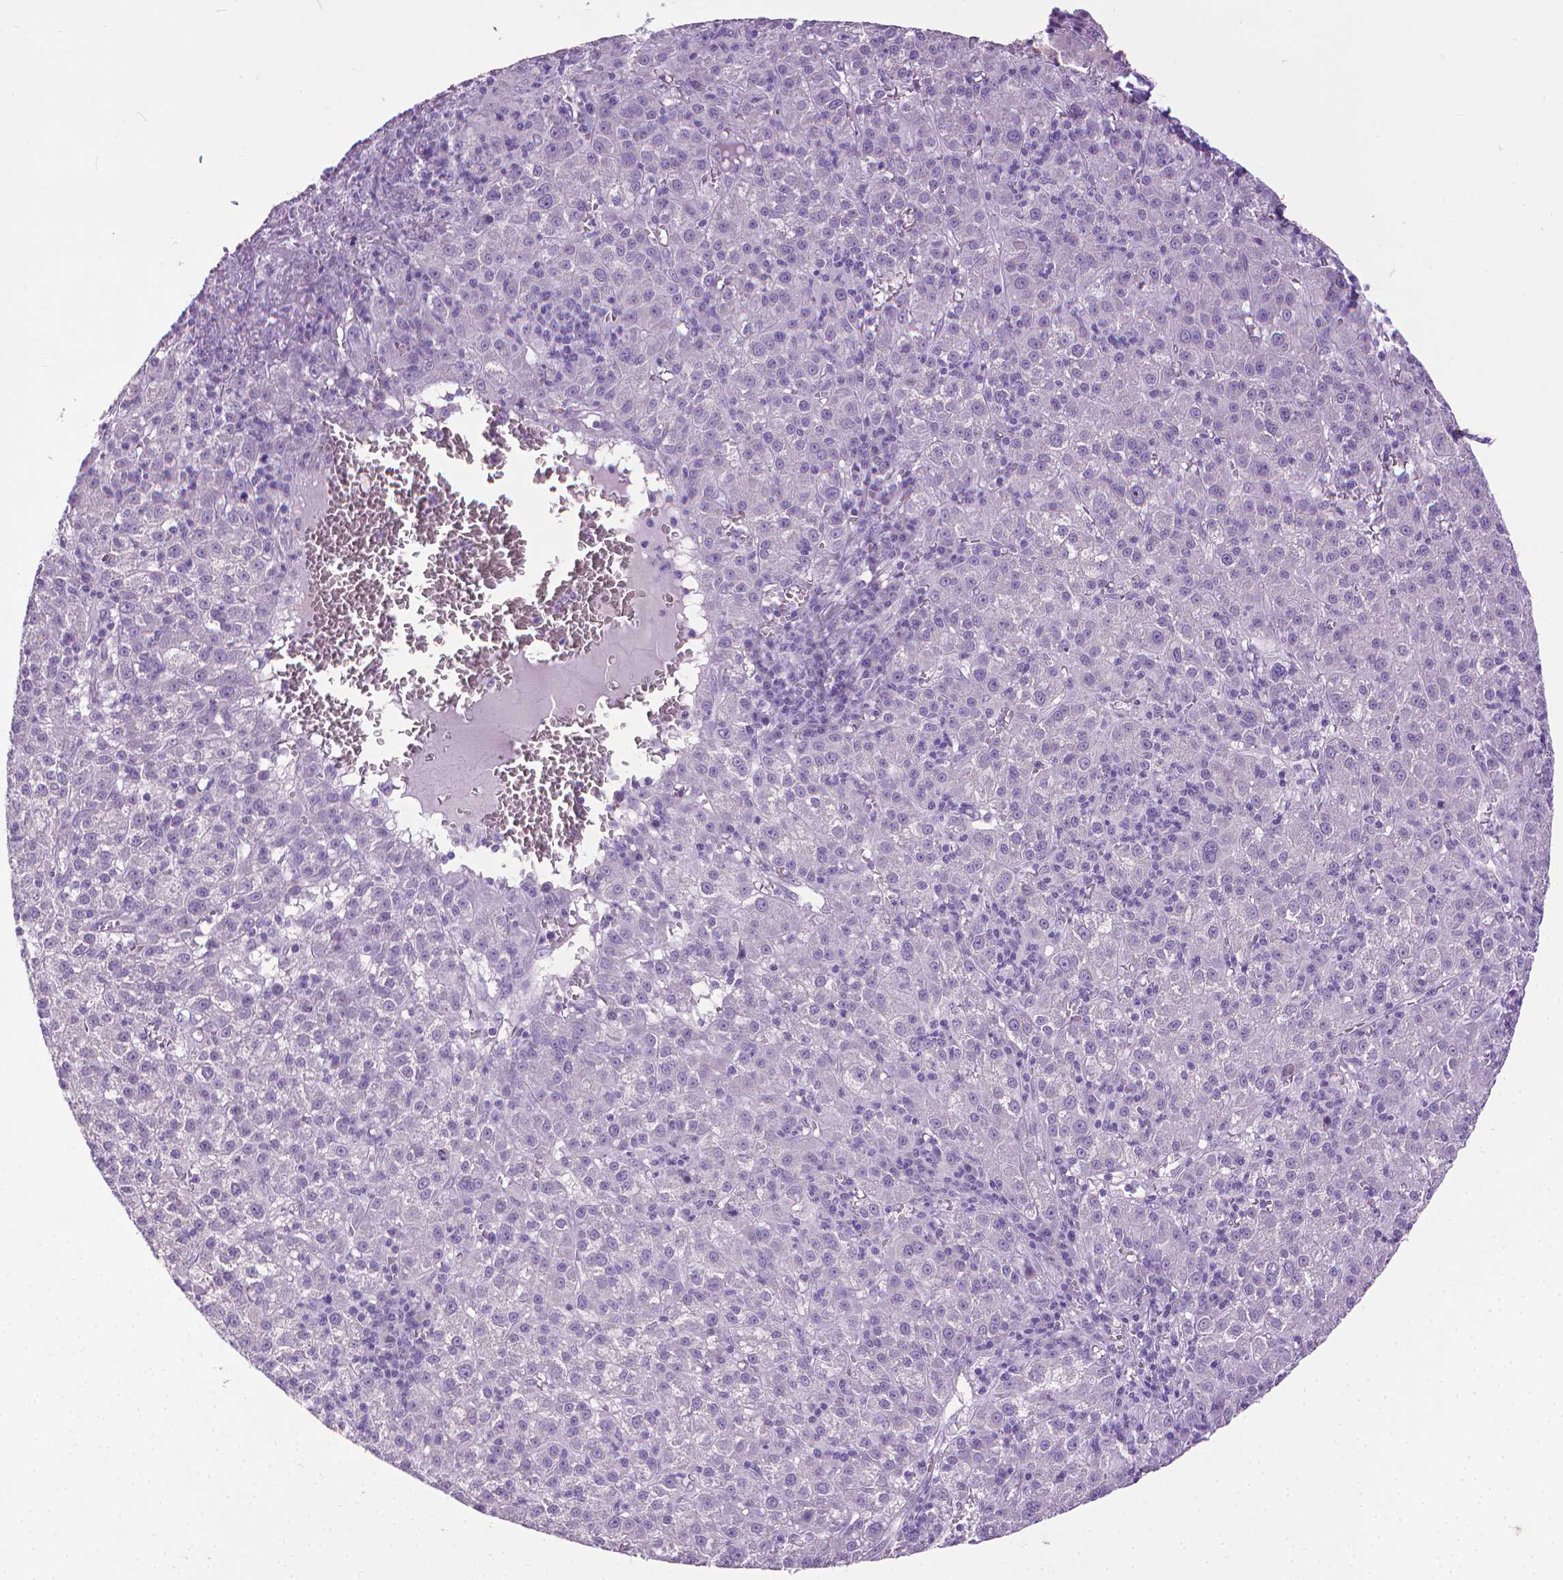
{"staining": {"intensity": "negative", "quantity": "none", "location": "none"}, "tissue": "liver cancer", "cell_type": "Tumor cells", "image_type": "cancer", "snomed": [{"axis": "morphology", "description": "Carcinoma, Hepatocellular, NOS"}, {"axis": "topography", "description": "Liver"}], "caption": "Immunohistochemistry (IHC) photomicrograph of hepatocellular carcinoma (liver) stained for a protein (brown), which reveals no staining in tumor cells. Brightfield microscopy of immunohistochemistry stained with DAB (brown) and hematoxylin (blue), captured at high magnification.", "gene": "KRT5", "patient": {"sex": "female", "age": 60}}